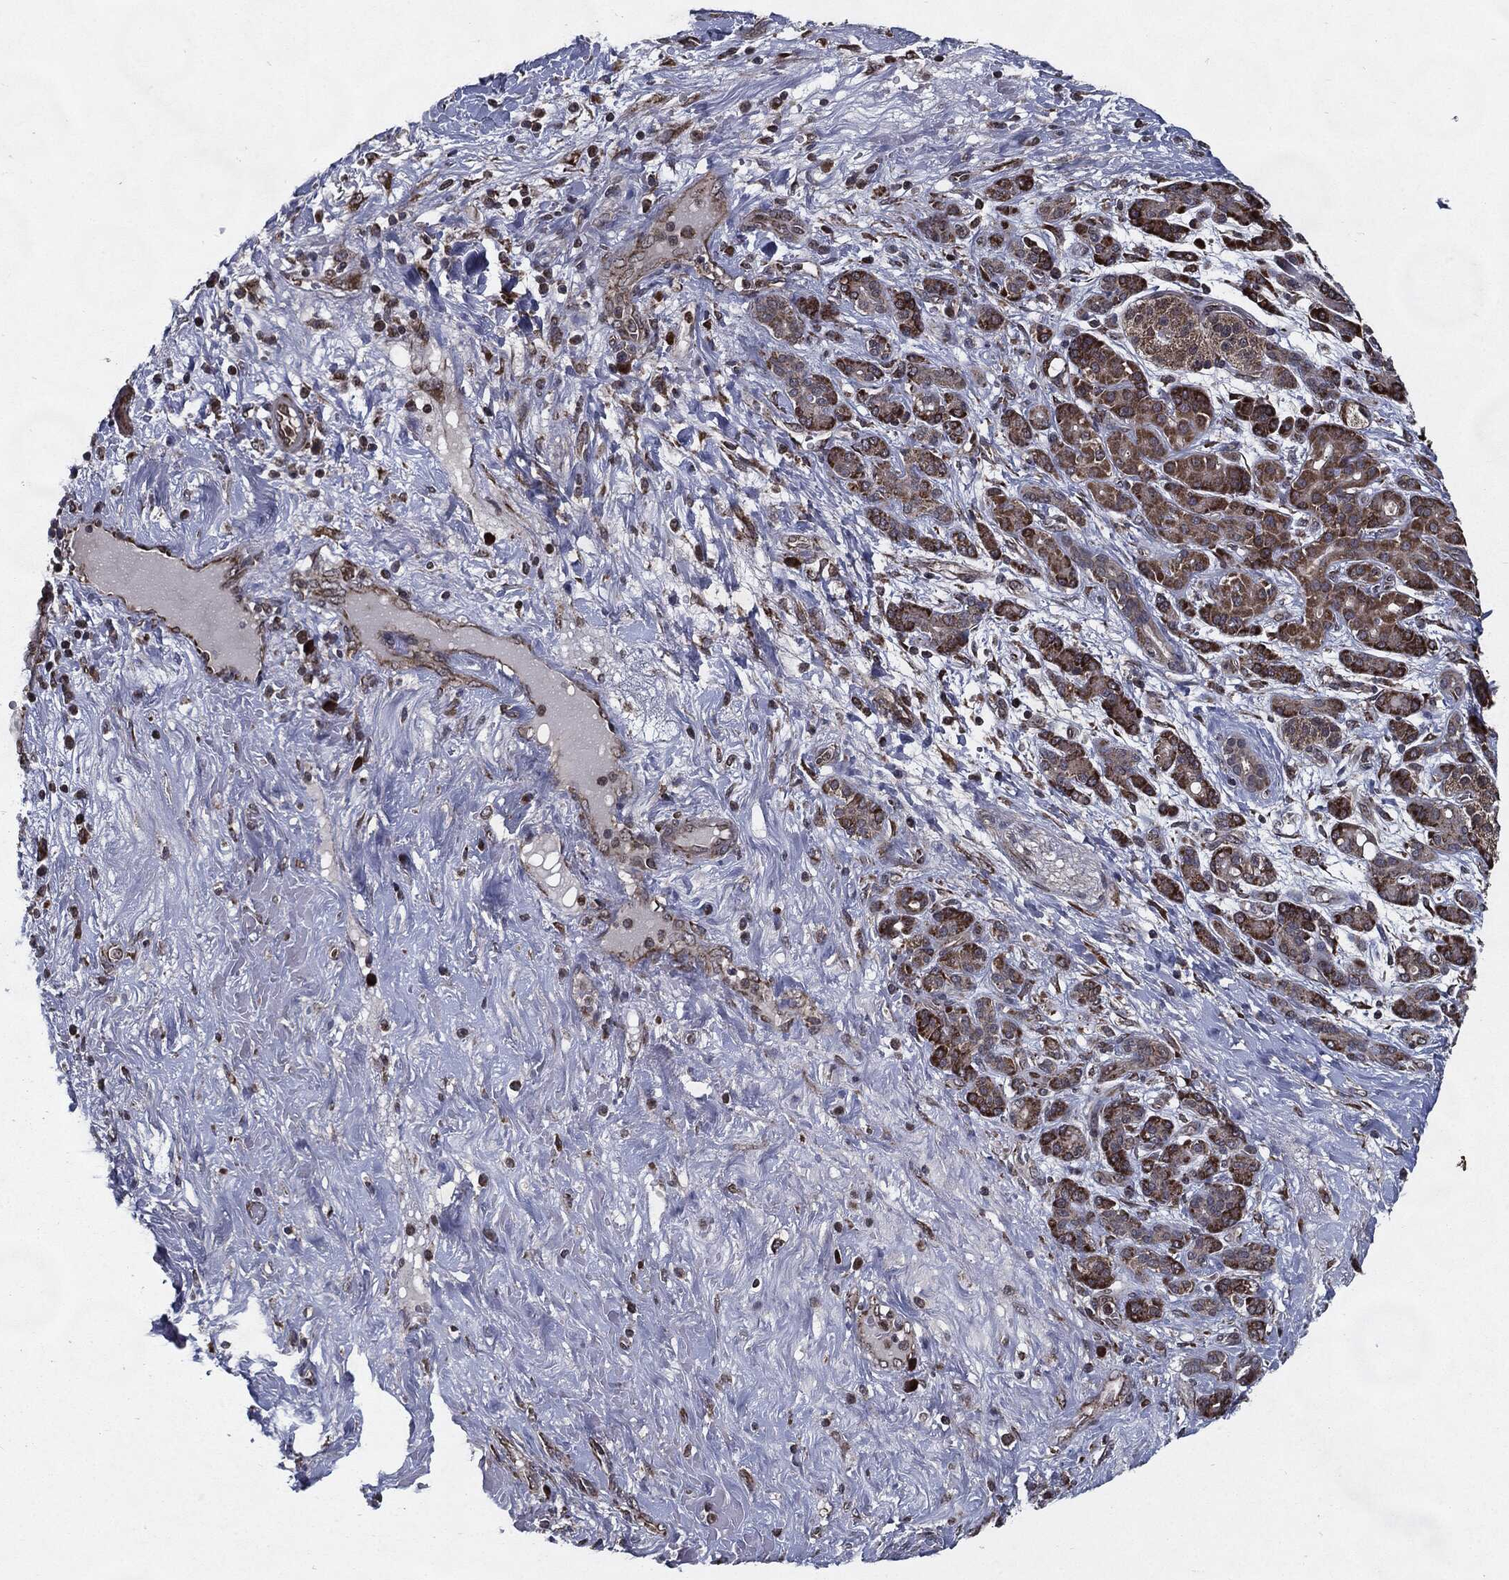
{"staining": {"intensity": "strong", "quantity": "25%-75%", "location": "cytoplasmic/membranous"}, "tissue": "pancreatic cancer", "cell_type": "Tumor cells", "image_type": "cancer", "snomed": [{"axis": "morphology", "description": "Adenocarcinoma, NOS"}, {"axis": "topography", "description": "Pancreas"}], "caption": "About 25%-75% of tumor cells in human pancreatic cancer show strong cytoplasmic/membranous protein staining as visualized by brown immunohistochemical staining.", "gene": "HDAC5", "patient": {"sex": "male", "age": 44}}